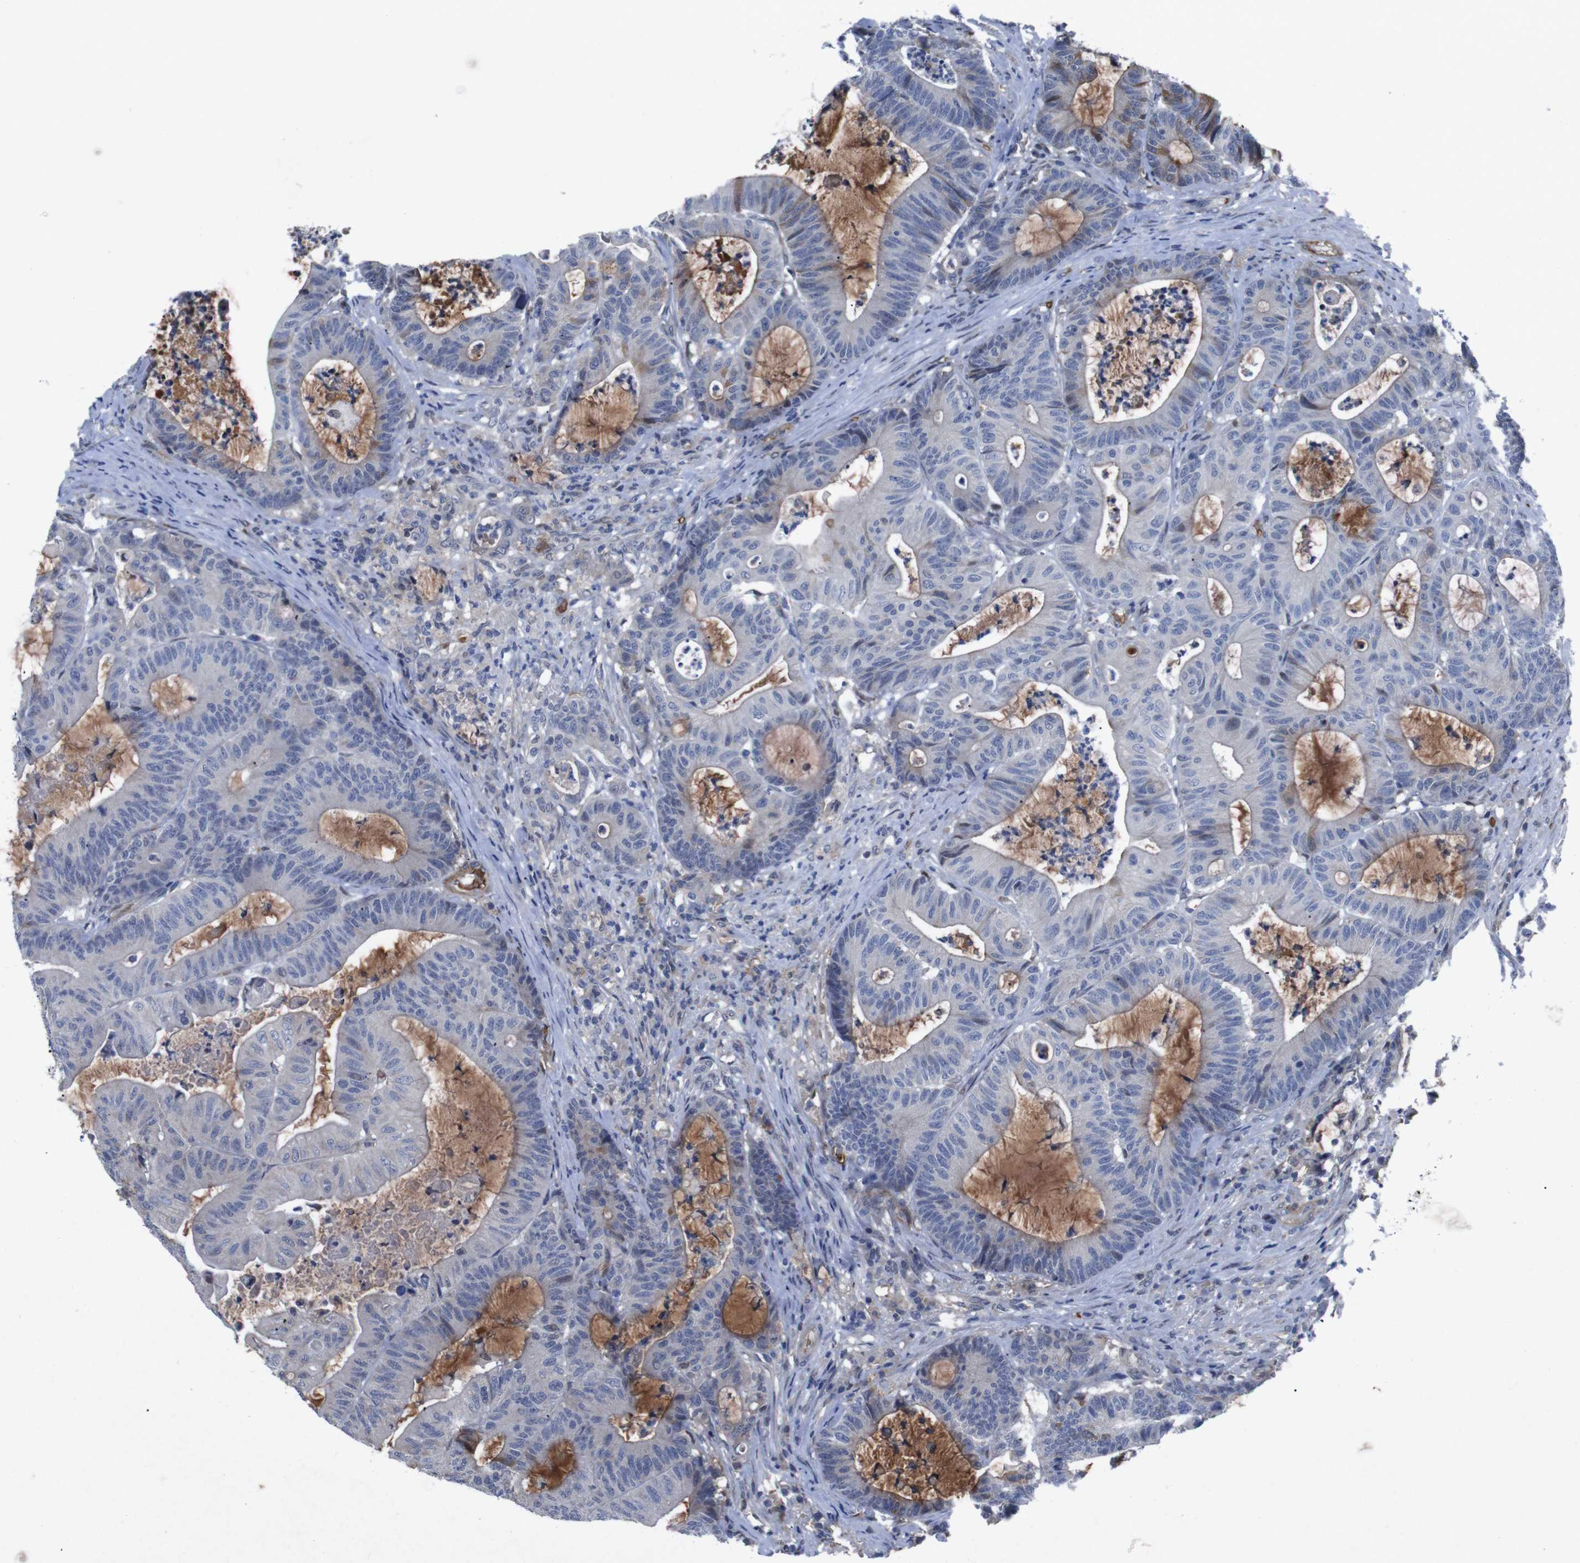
{"staining": {"intensity": "negative", "quantity": "none", "location": "none"}, "tissue": "colorectal cancer", "cell_type": "Tumor cells", "image_type": "cancer", "snomed": [{"axis": "morphology", "description": "Adenocarcinoma, NOS"}, {"axis": "topography", "description": "Colon"}], "caption": "Protein analysis of adenocarcinoma (colorectal) demonstrates no significant expression in tumor cells.", "gene": "SPTB", "patient": {"sex": "female", "age": 84}}